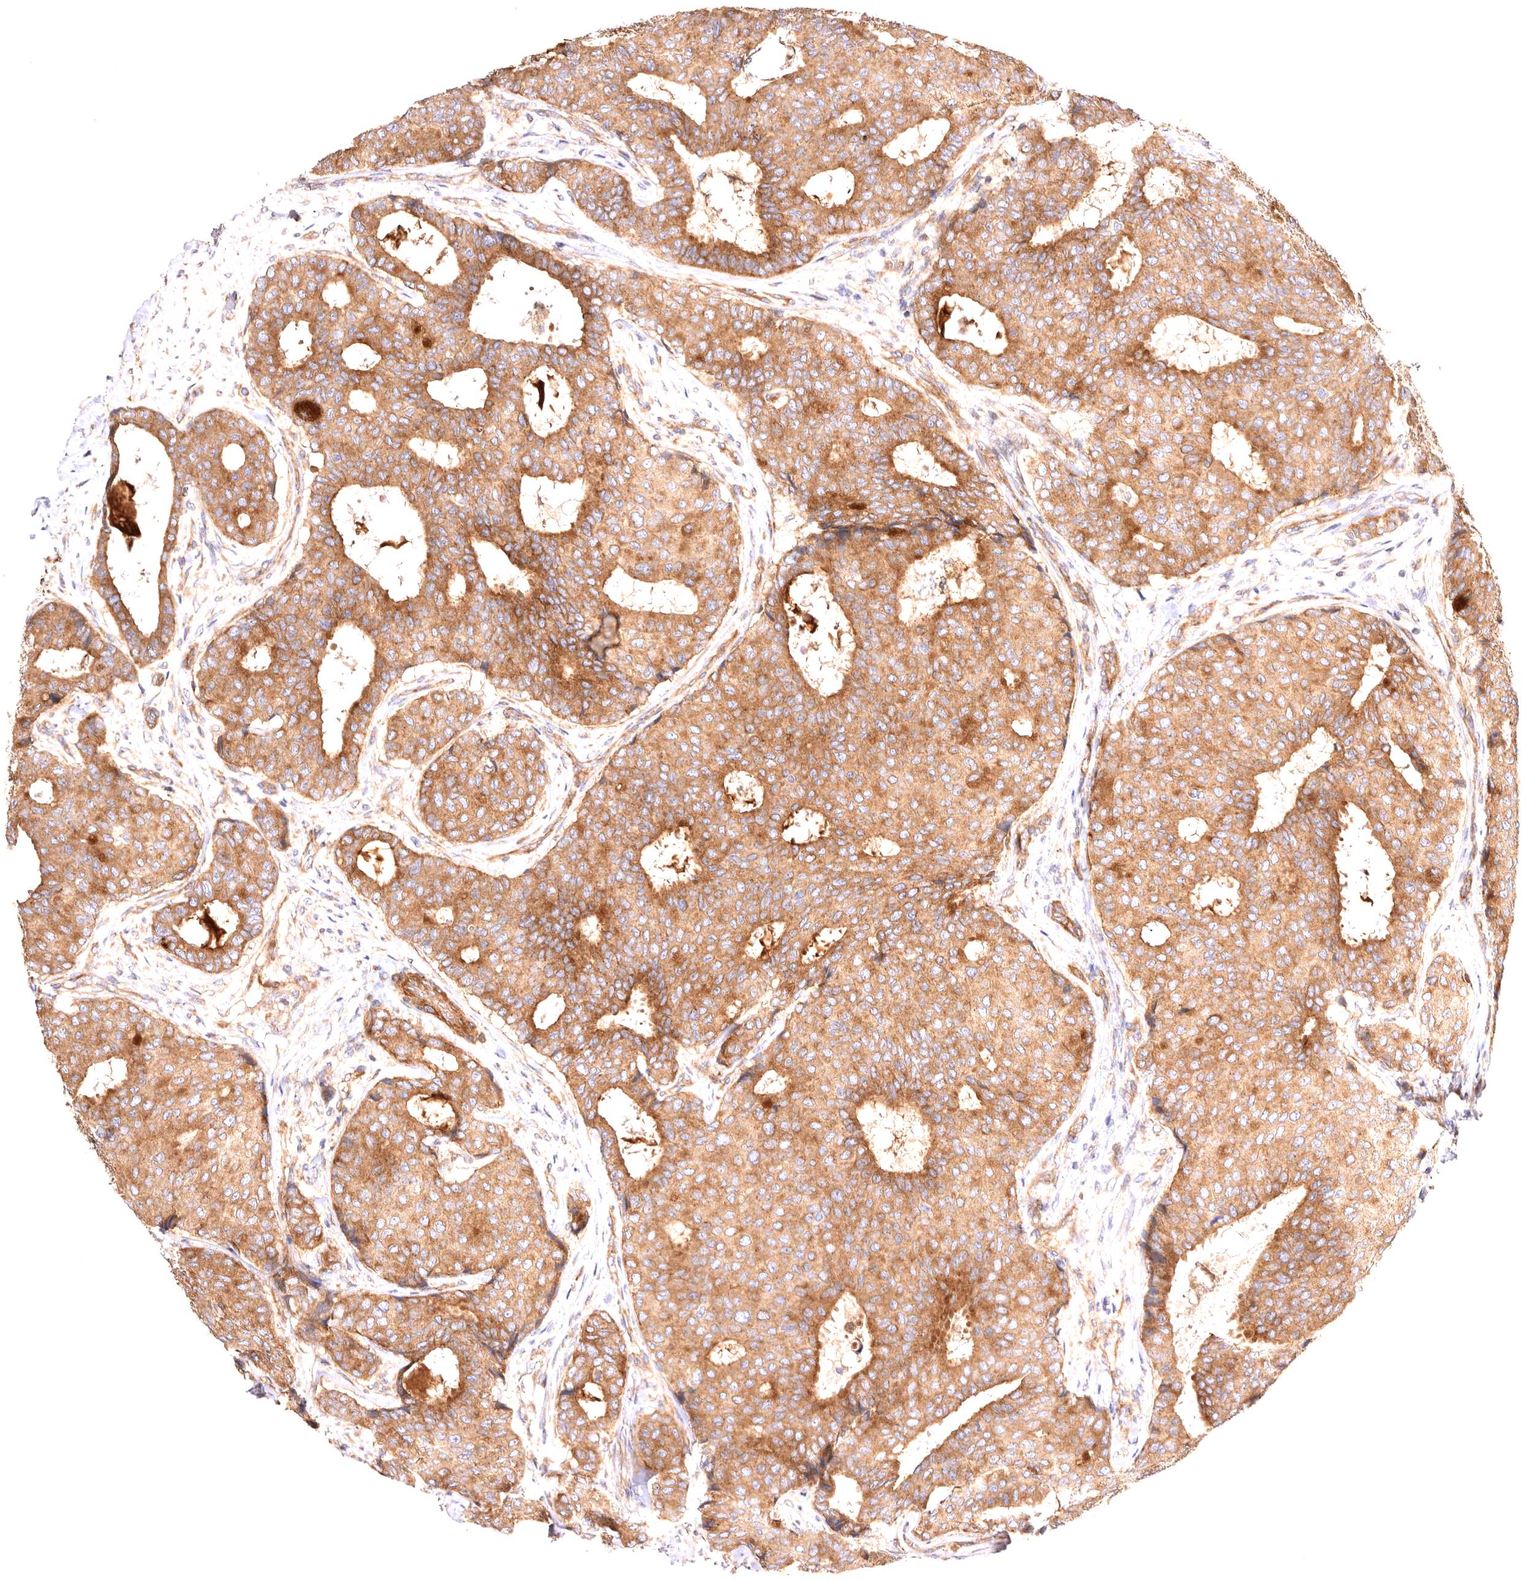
{"staining": {"intensity": "moderate", "quantity": ">75%", "location": "cytoplasmic/membranous"}, "tissue": "breast cancer", "cell_type": "Tumor cells", "image_type": "cancer", "snomed": [{"axis": "morphology", "description": "Duct carcinoma"}, {"axis": "topography", "description": "Breast"}], "caption": "Immunohistochemistry staining of infiltrating ductal carcinoma (breast), which demonstrates medium levels of moderate cytoplasmic/membranous expression in about >75% of tumor cells indicating moderate cytoplasmic/membranous protein positivity. The staining was performed using DAB (brown) for protein detection and nuclei were counterstained in hematoxylin (blue).", "gene": "VPS45", "patient": {"sex": "female", "age": 75}}